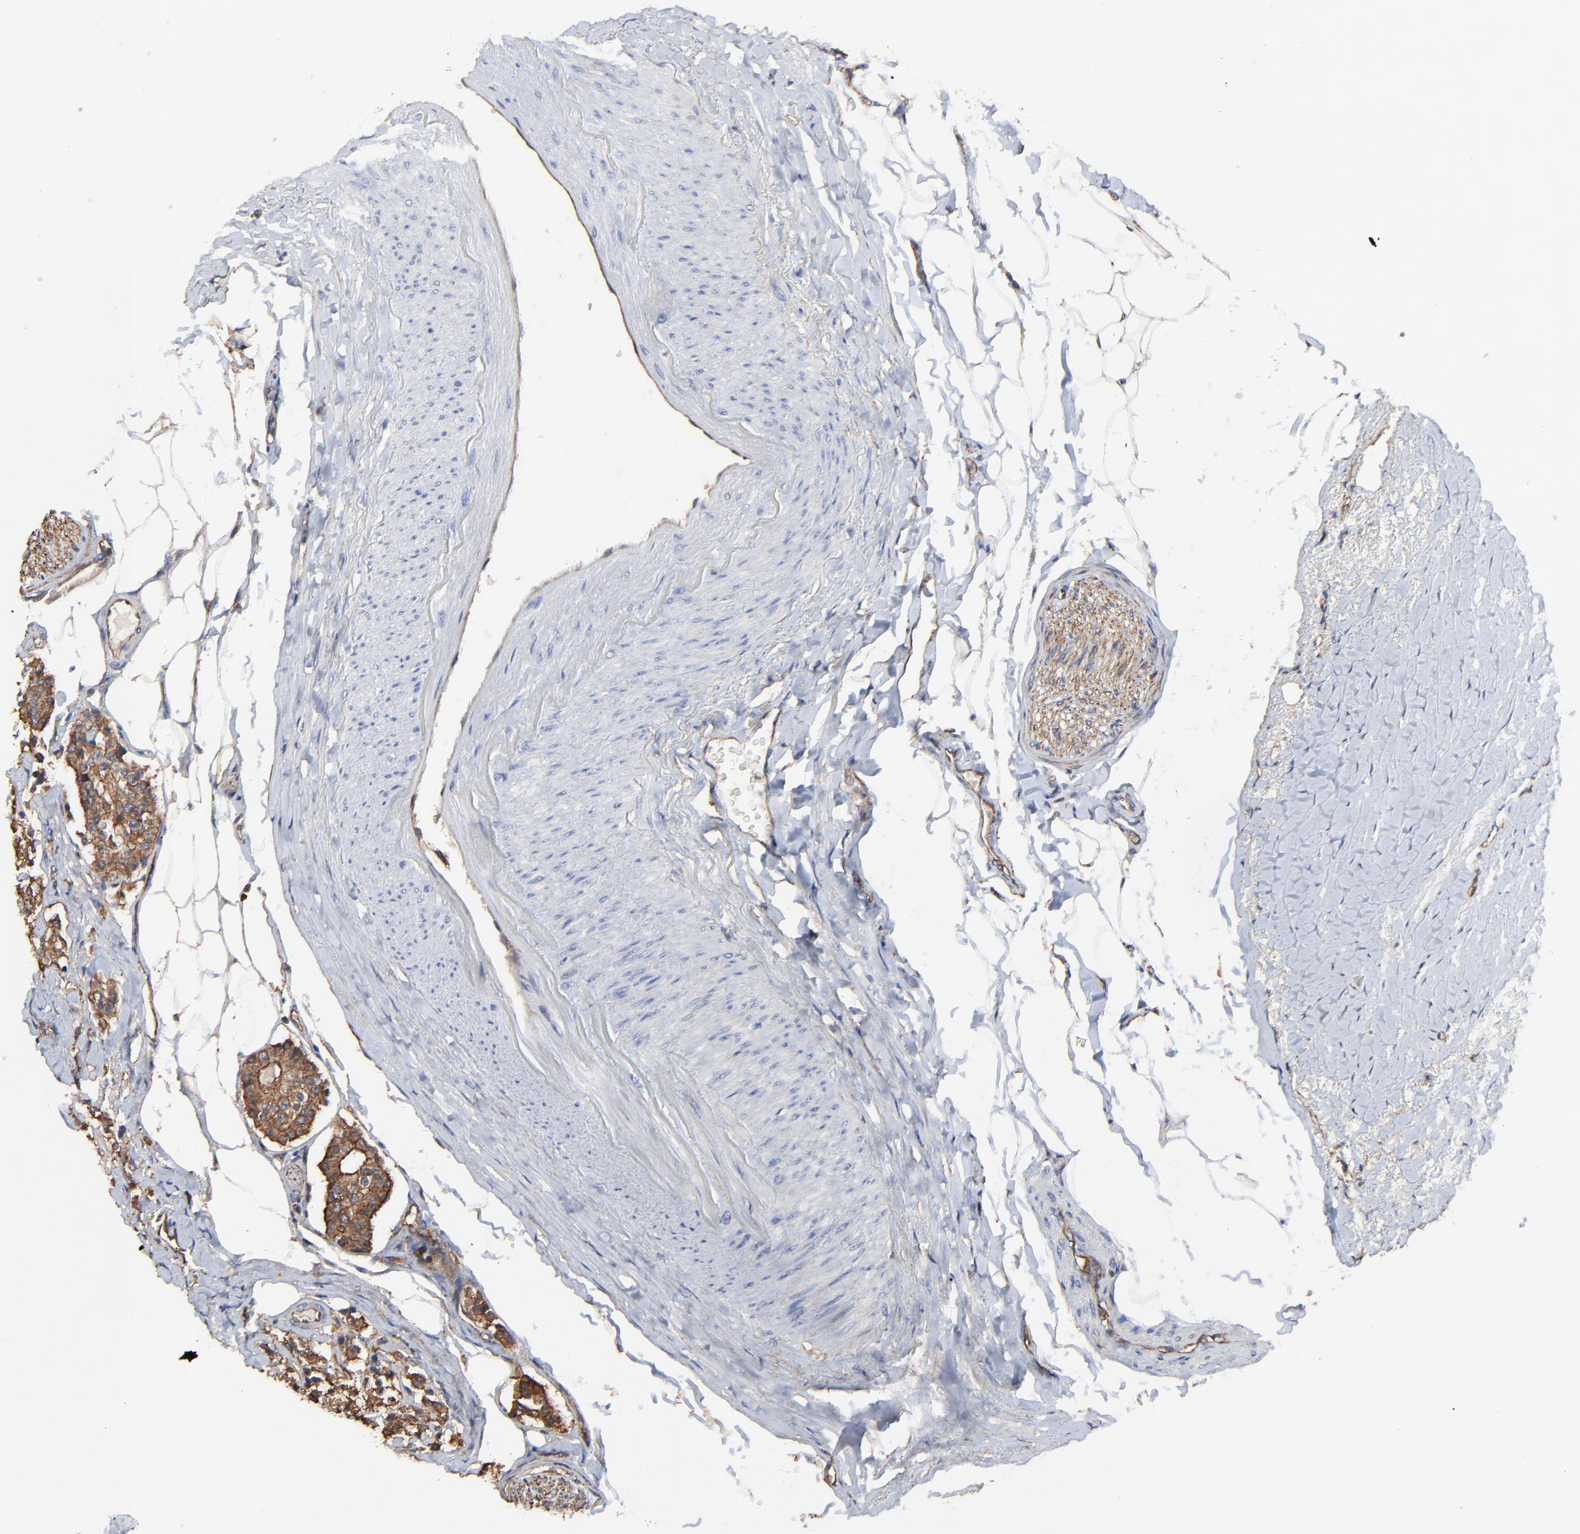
{"staining": {"intensity": "moderate", "quantity": ">75%", "location": "cytoplasmic/membranous"}, "tissue": "carcinoid", "cell_type": "Tumor cells", "image_type": "cancer", "snomed": [{"axis": "morphology", "description": "Carcinoid, malignant, NOS"}, {"axis": "topography", "description": "Colon"}], "caption": "The photomicrograph exhibits staining of carcinoid (malignant), revealing moderate cytoplasmic/membranous protein expression (brown color) within tumor cells.", "gene": "ARMT1", "patient": {"sex": "female", "age": 61}}